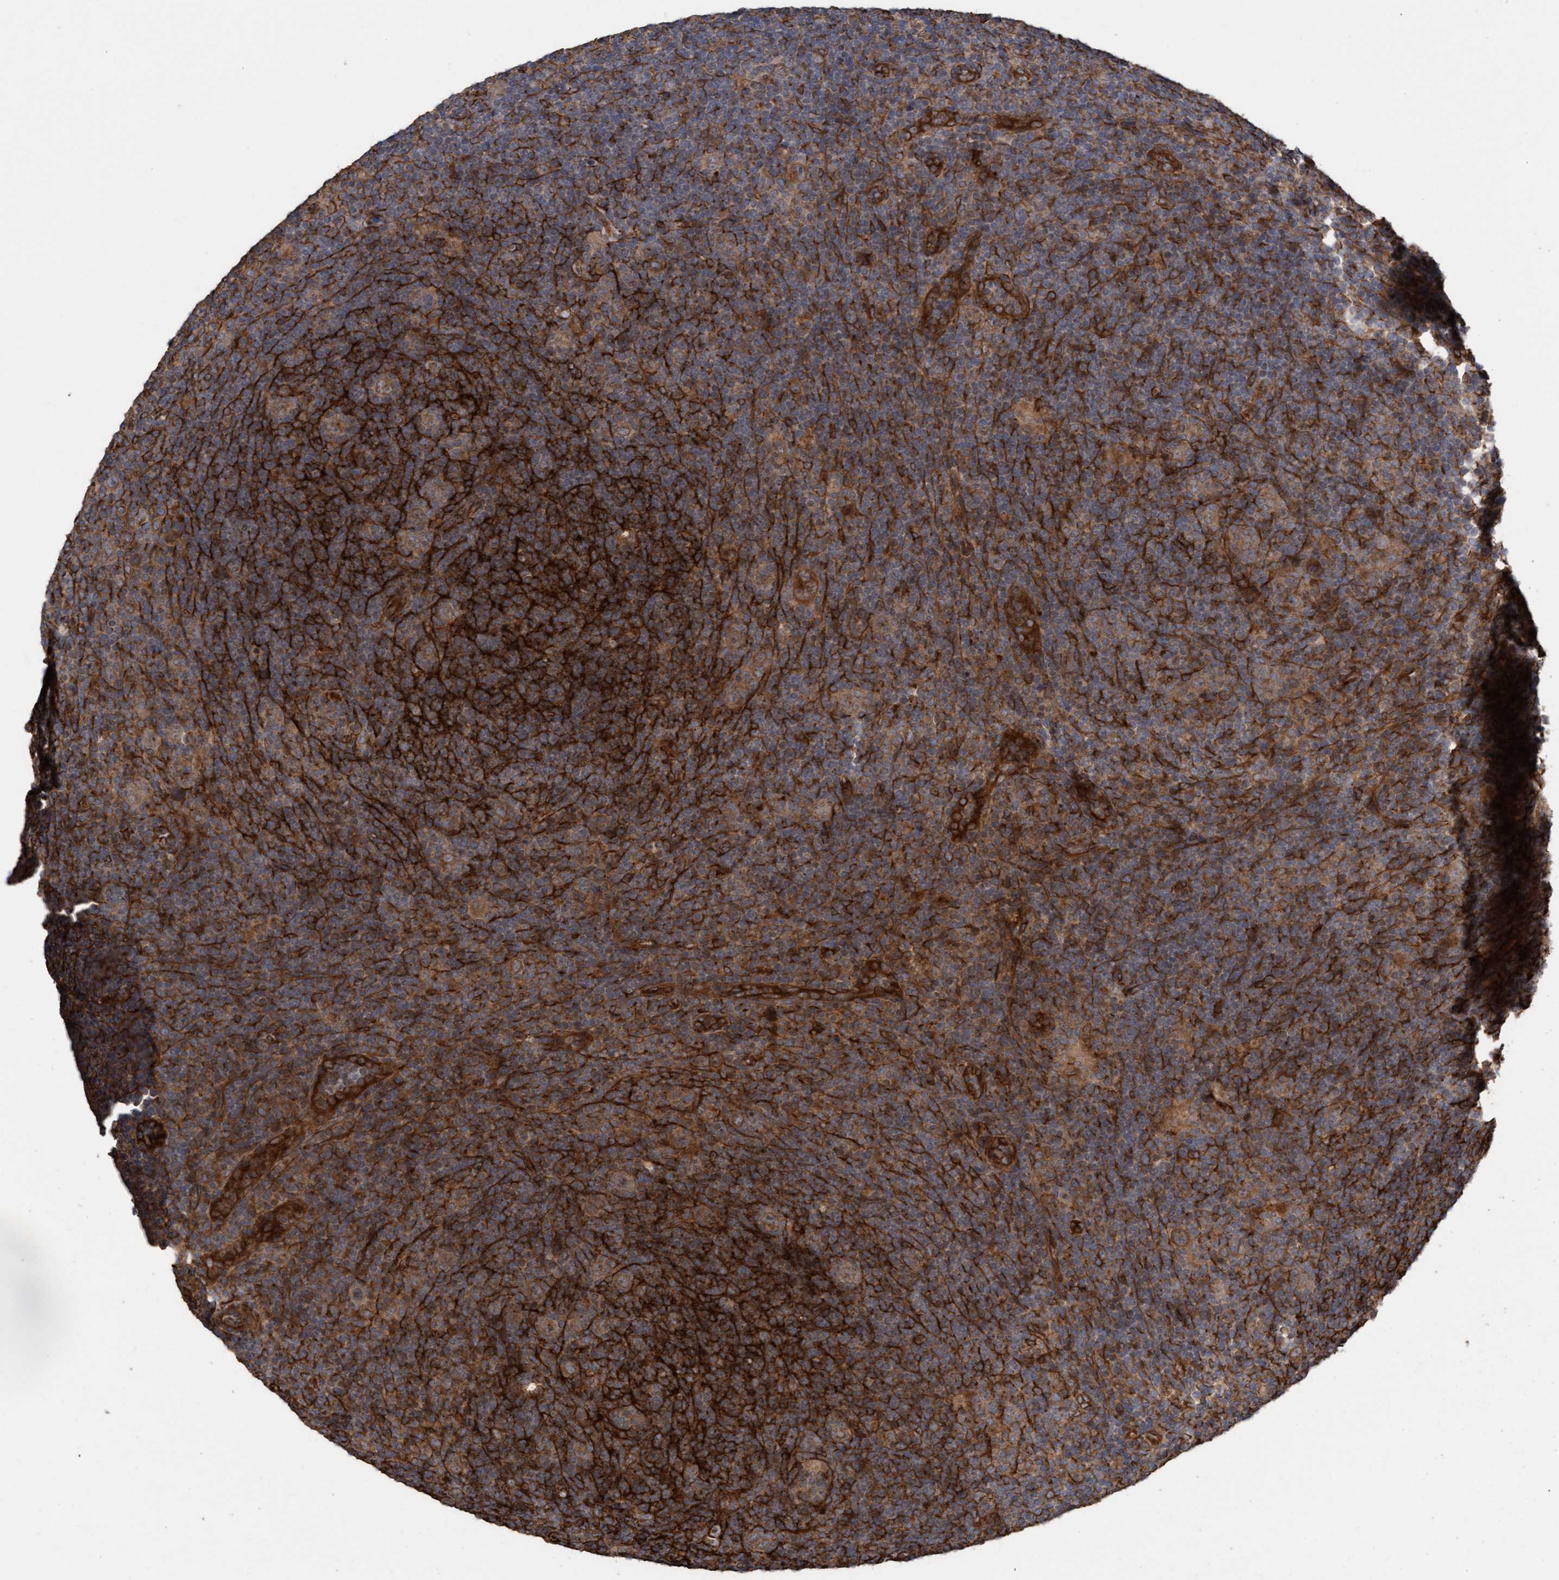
{"staining": {"intensity": "moderate", "quantity": ">75%", "location": "cytoplasmic/membranous"}, "tissue": "lymphoma", "cell_type": "Tumor cells", "image_type": "cancer", "snomed": [{"axis": "morphology", "description": "Hodgkin's disease, NOS"}, {"axis": "topography", "description": "Lymph node"}], "caption": "The micrograph displays a brown stain indicating the presence of a protein in the cytoplasmic/membranous of tumor cells in Hodgkin's disease. The protein of interest is shown in brown color, while the nuclei are stained blue.", "gene": "CDC42EP4", "patient": {"sex": "female", "age": 57}}